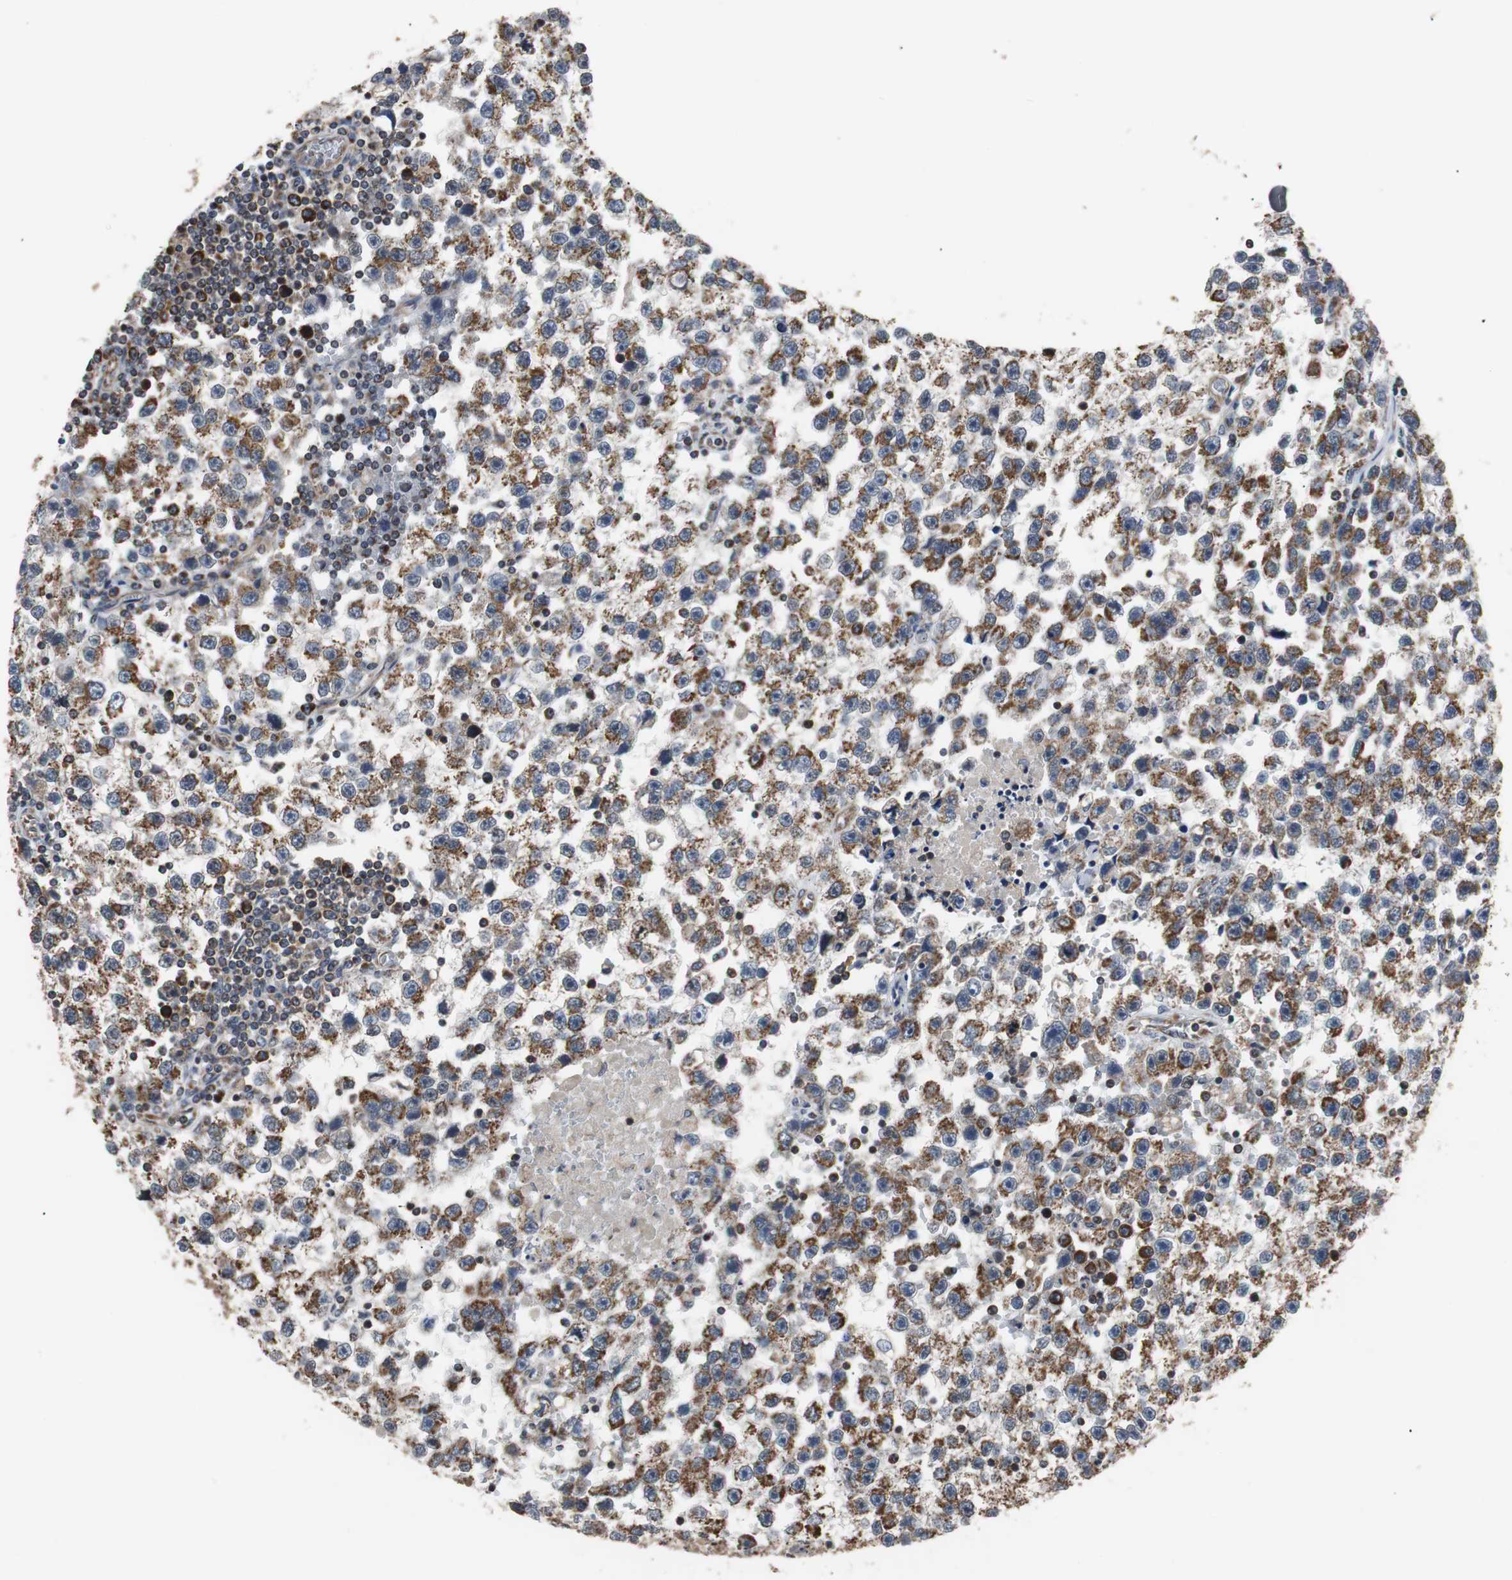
{"staining": {"intensity": "moderate", "quantity": ">75%", "location": "cytoplasmic/membranous"}, "tissue": "testis cancer", "cell_type": "Tumor cells", "image_type": "cancer", "snomed": [{"axis": "morphology", "description": "Seminoma, NOS"}, {"axis": "topography", "description": "Testis"}], "caption": "This histopathology image exhibits seminoma (testis) stained with immunohistochemistry to label a protein in brown. The cytoplasmic/membranous of tumor cells show moderate positivity for the protein. Nuclei are counter-stained blue.", "gene": "ACTR3", "patient": {"sex": "male", "age": 33}}